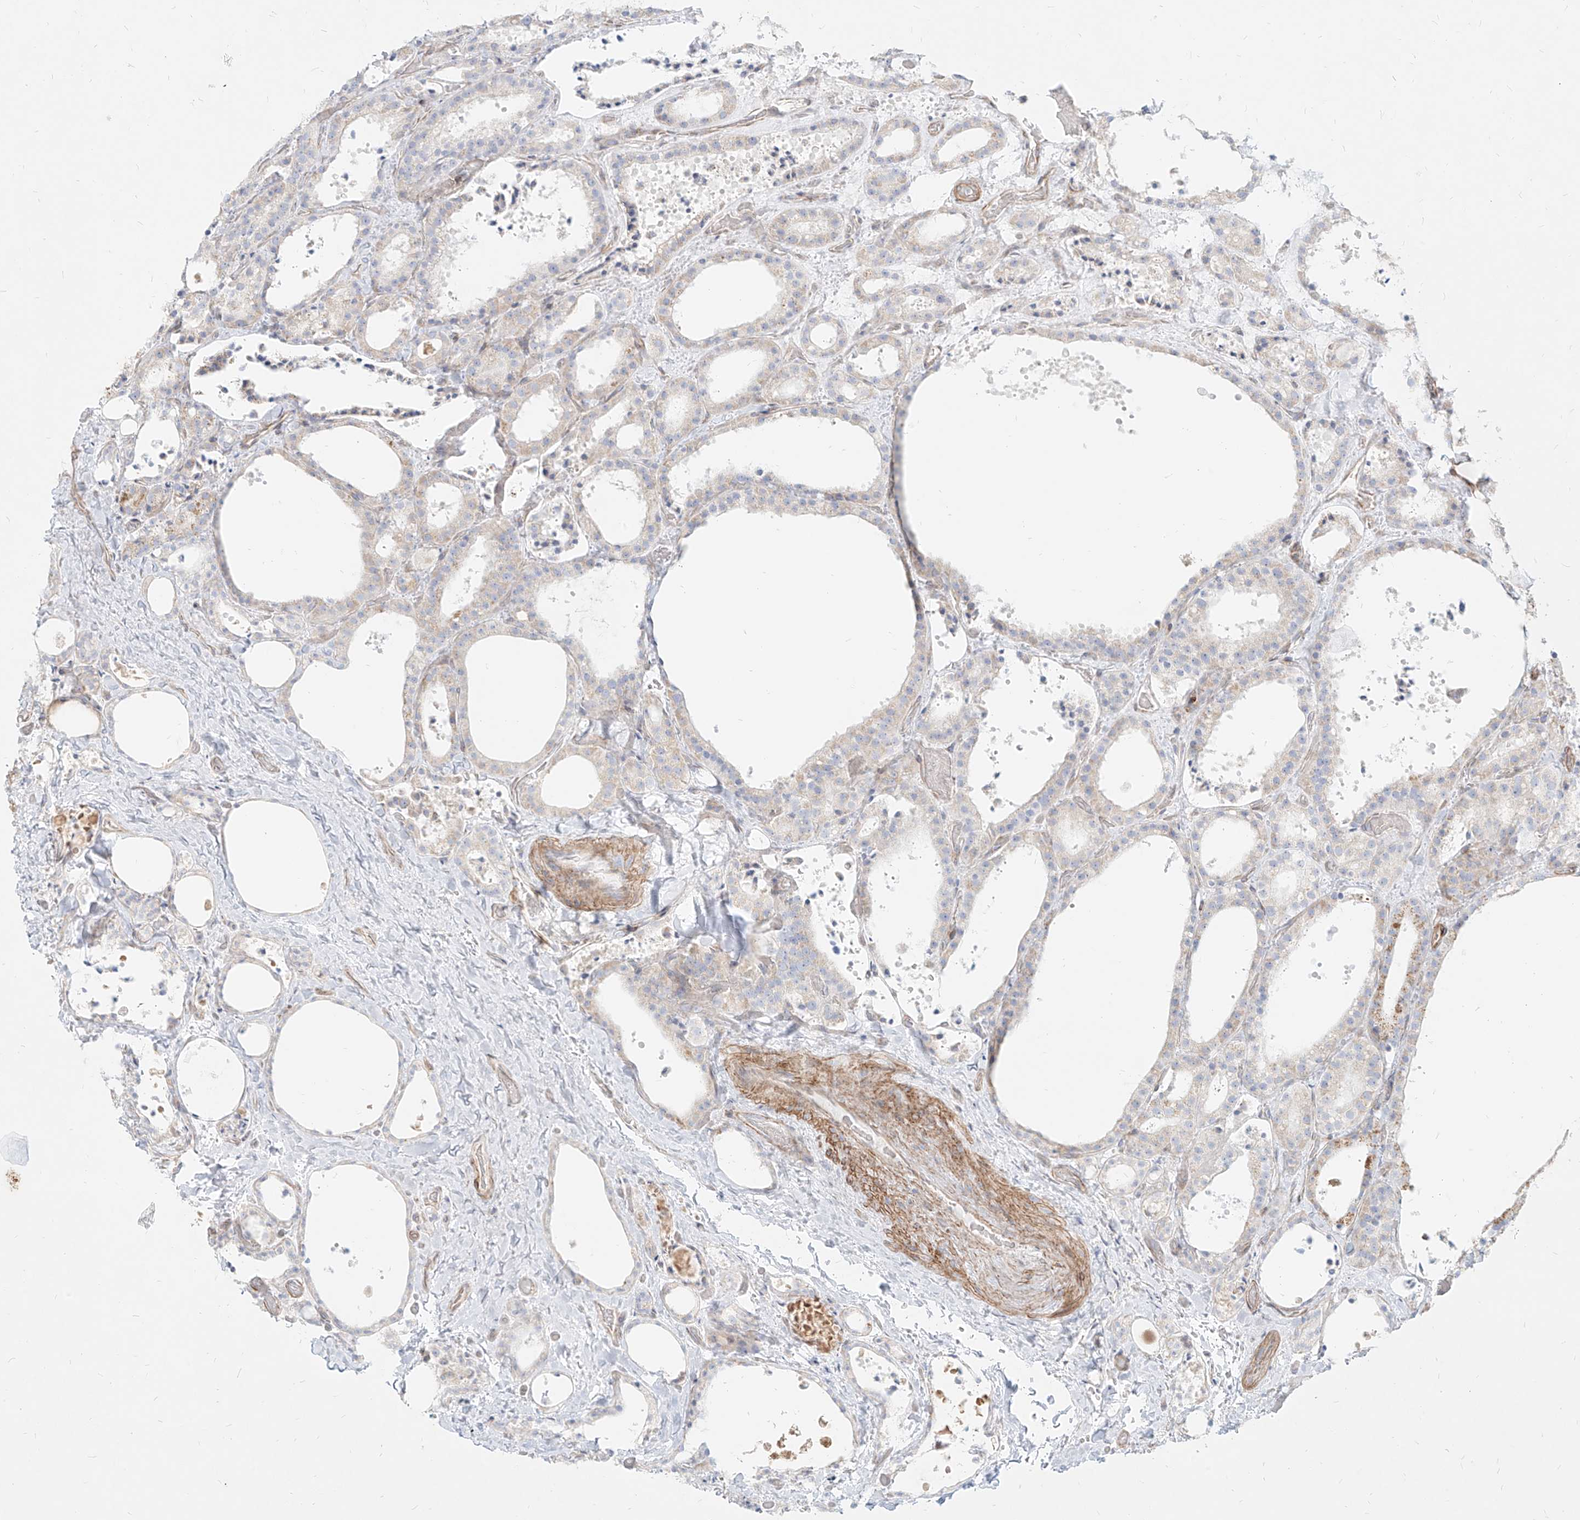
{"staining": {"intensity": "weak", "quantity": "<25%", "location": "cytoplasmic/membranous"}, "tissue": "thyroid cancer", "cell_type": "Tumor cells", "image_type": "cancer", "snomed": [{"axis": "morphology", "description": "Papillary adenocarcinoma, NOS"}, {"axis": "topography", "description": "Thyroid gland"}], "caption": "Immunohistochemistry of thyroid cancer reveals no staining in tumor cells. Nuclei are stained in blue.", "gene": "ITPKB", "patient": {"sex": "male", "age": 77}}